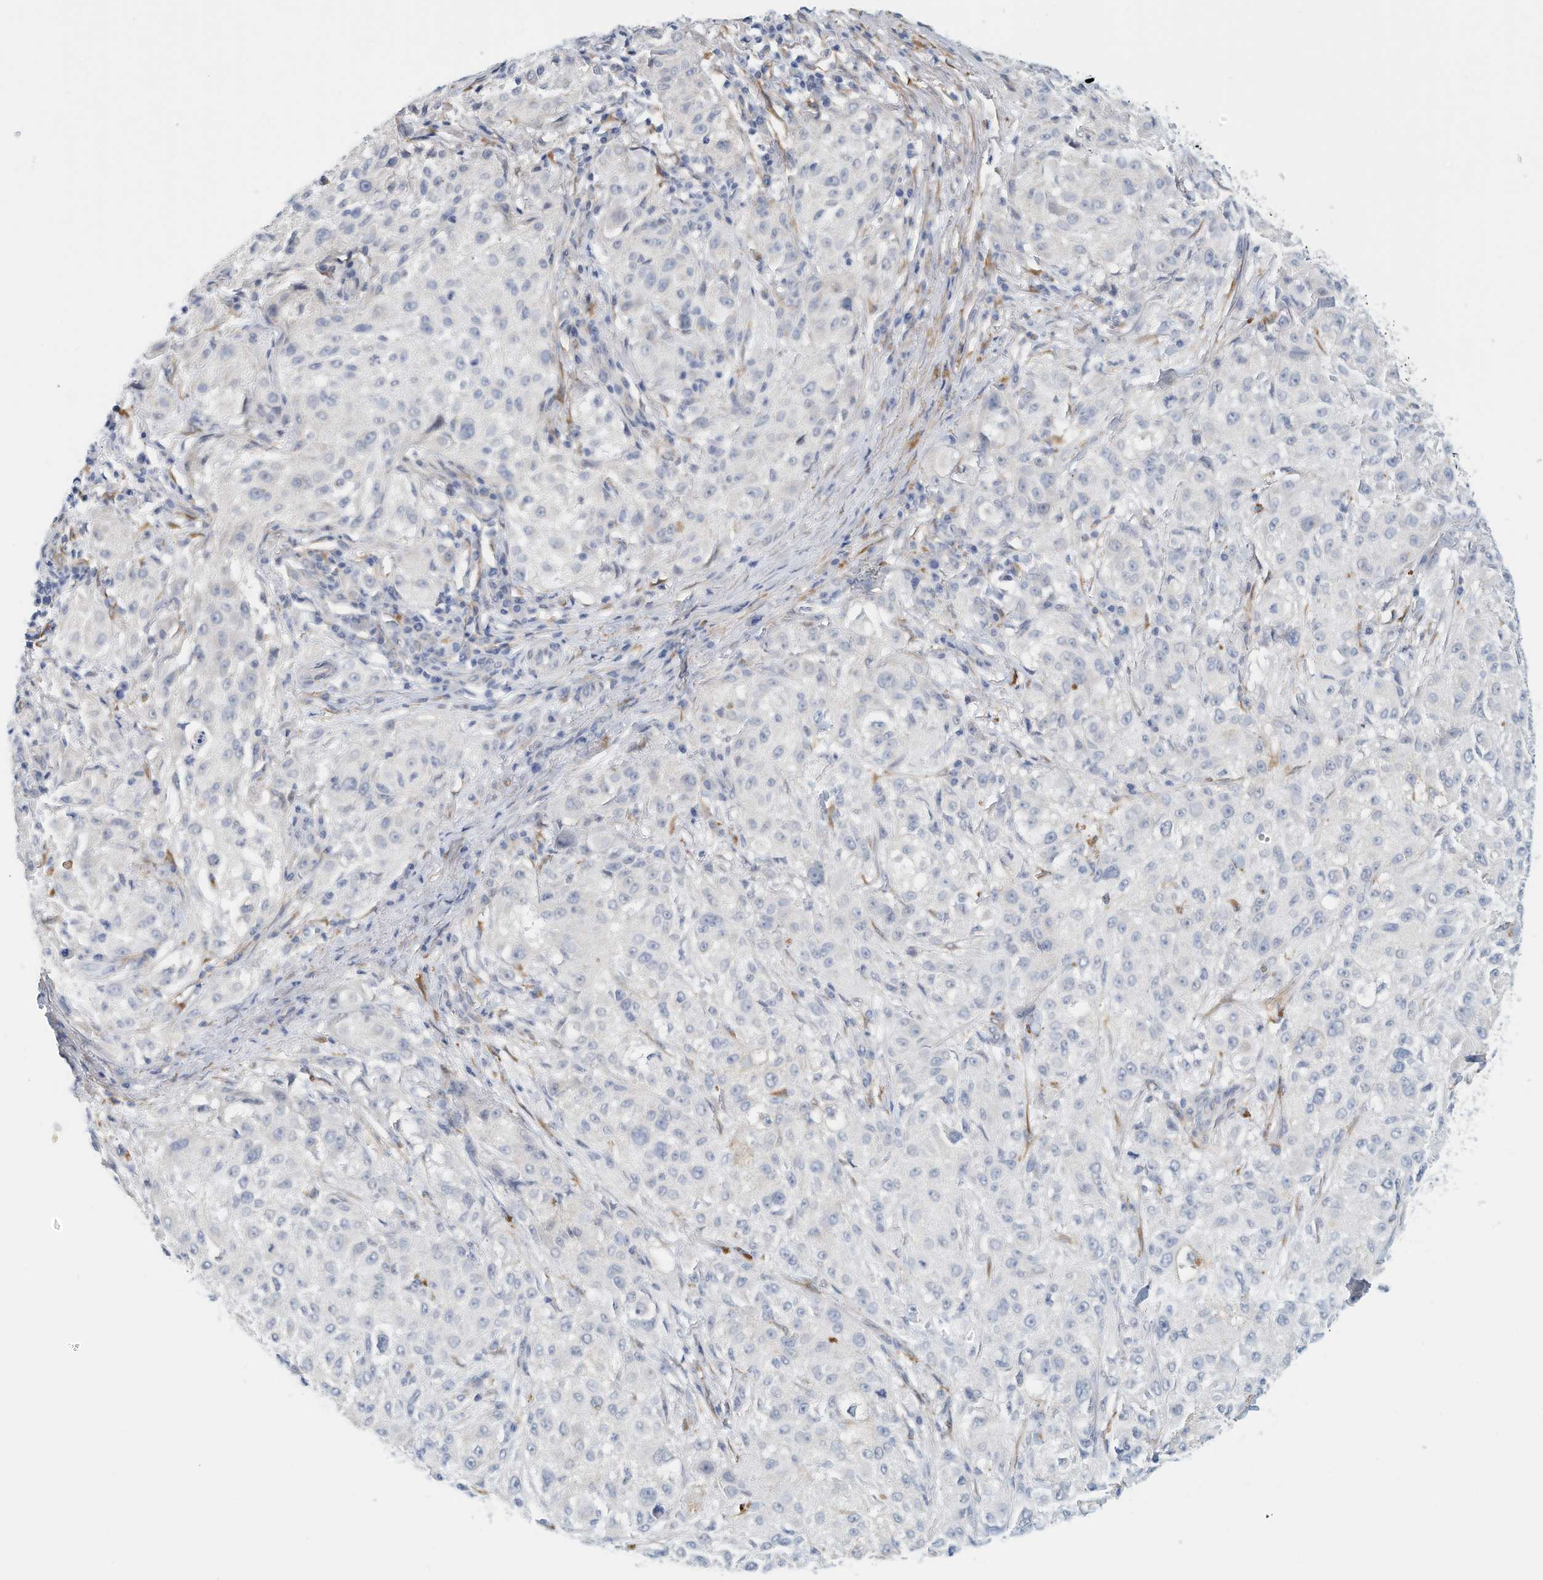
{"staining": {"intensity": "negative", "quantity": "none", "location": "none"}, "tissue": "melanoma", "cell_type": "Tumor cells", "image_type": "cancer", "snomed": [{"axis": "morphology", "description": "Necrosis, NOS"}, {"axis": "morphology", "description": "Malignant melanoma, NOS"}, {"axis": "topography", "description": "Skin"}], "caption": "This is an IHC micrograph of human melanoma. There is no expression in tumor cells.", "gene": "ARHGAP28", "patient": {"sex": "female", "age": 87}}